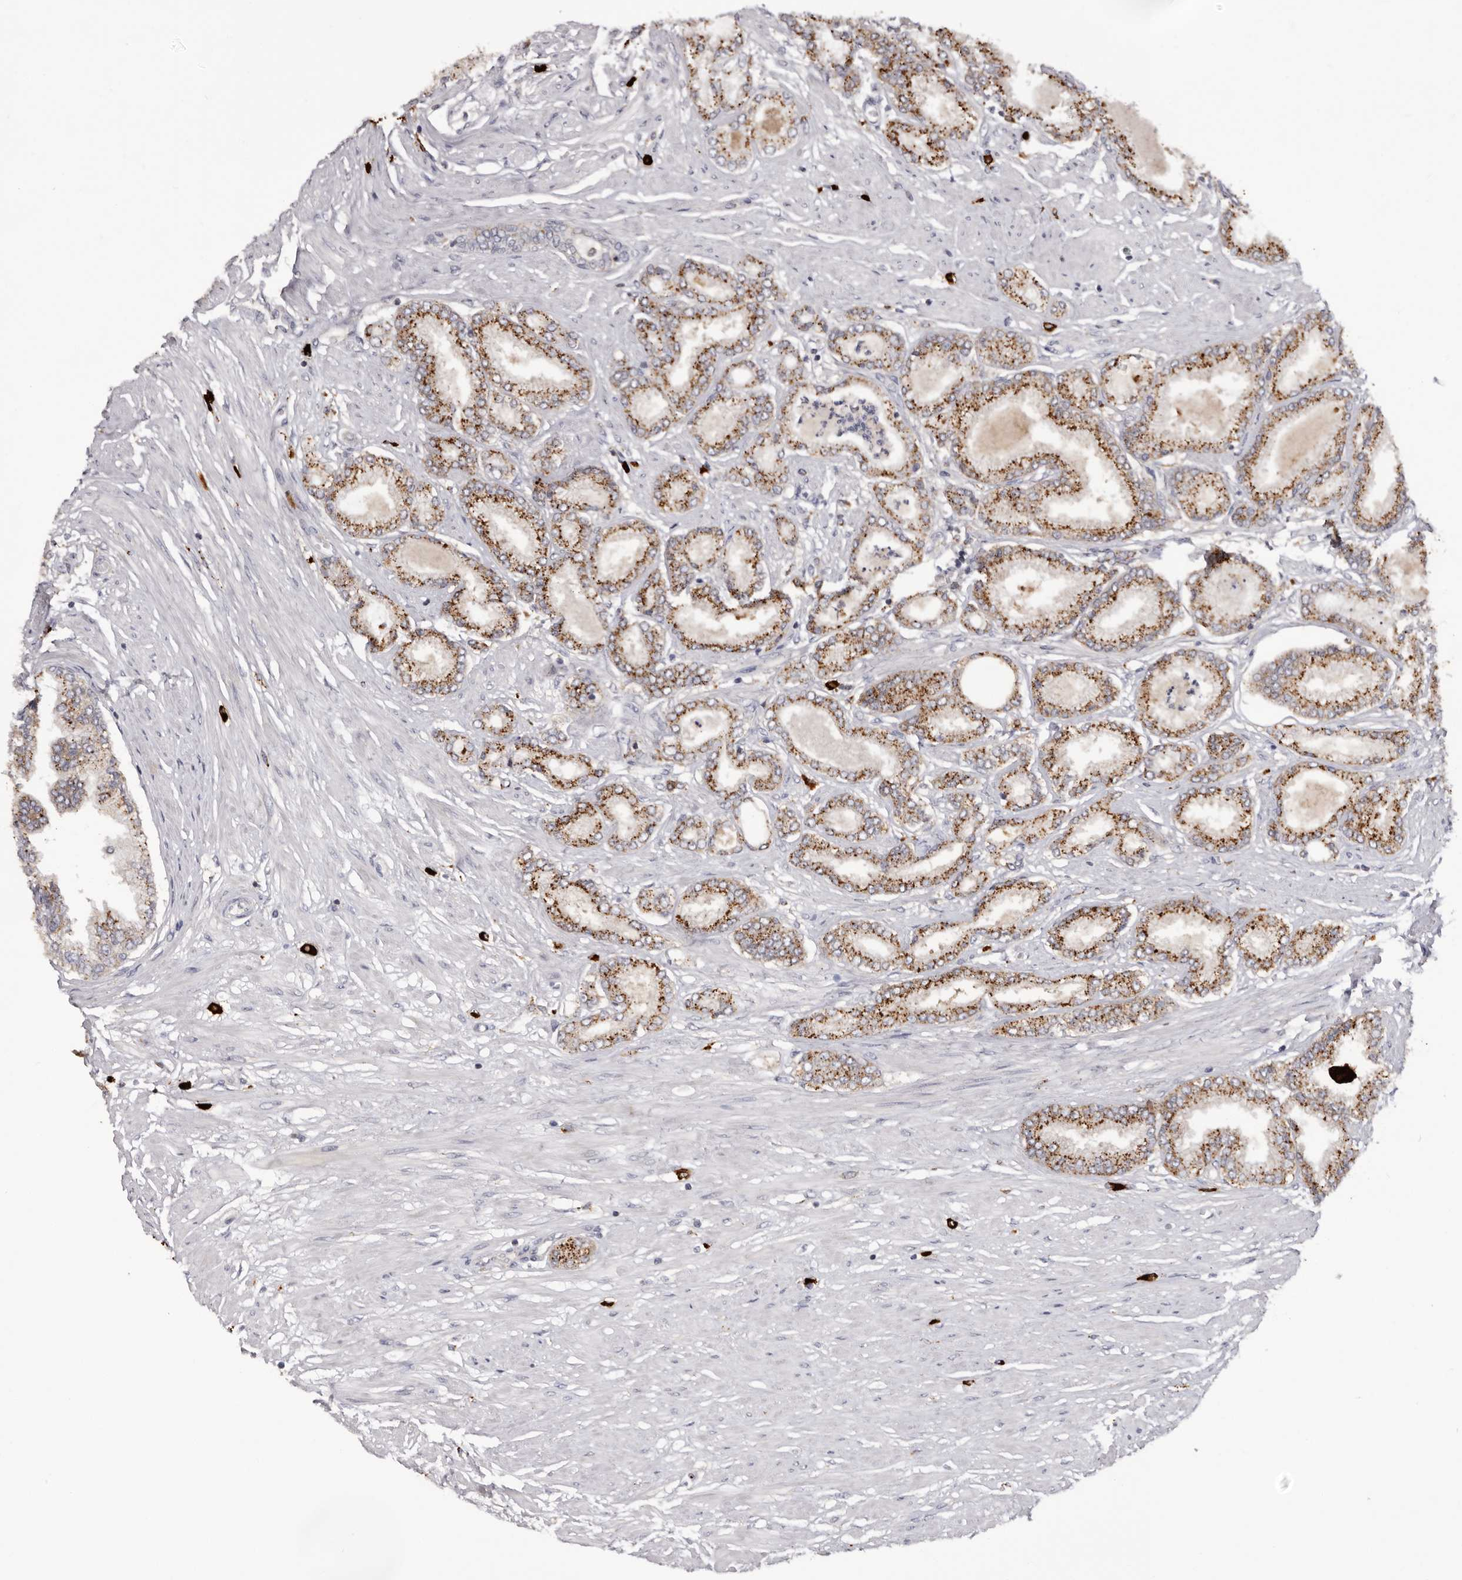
{"staining": {"intensity": "moderate", "quantity": ">75%", "location": "cytoplasmic/membranous"}, "tissue": "prostate cancer", "cell_type": "Tumor cells", "image_type": "cancer", "snomed": [{"axis": "morphology", "description": "Adenocarcinoma, Low grade"}, {"axis": "topography", "description": "Prostate"}], "caption": "The image demonstrates a brown stain indicating the presence of a protein in the cytoplasmic/membranous of tumor cells in adenocarcinoma (low-grade) (prostate). (DAB IHC with brightfield microscopy, high magnification).", "gene": "DAP", "patient": {"sex": "male", "age": 63}}